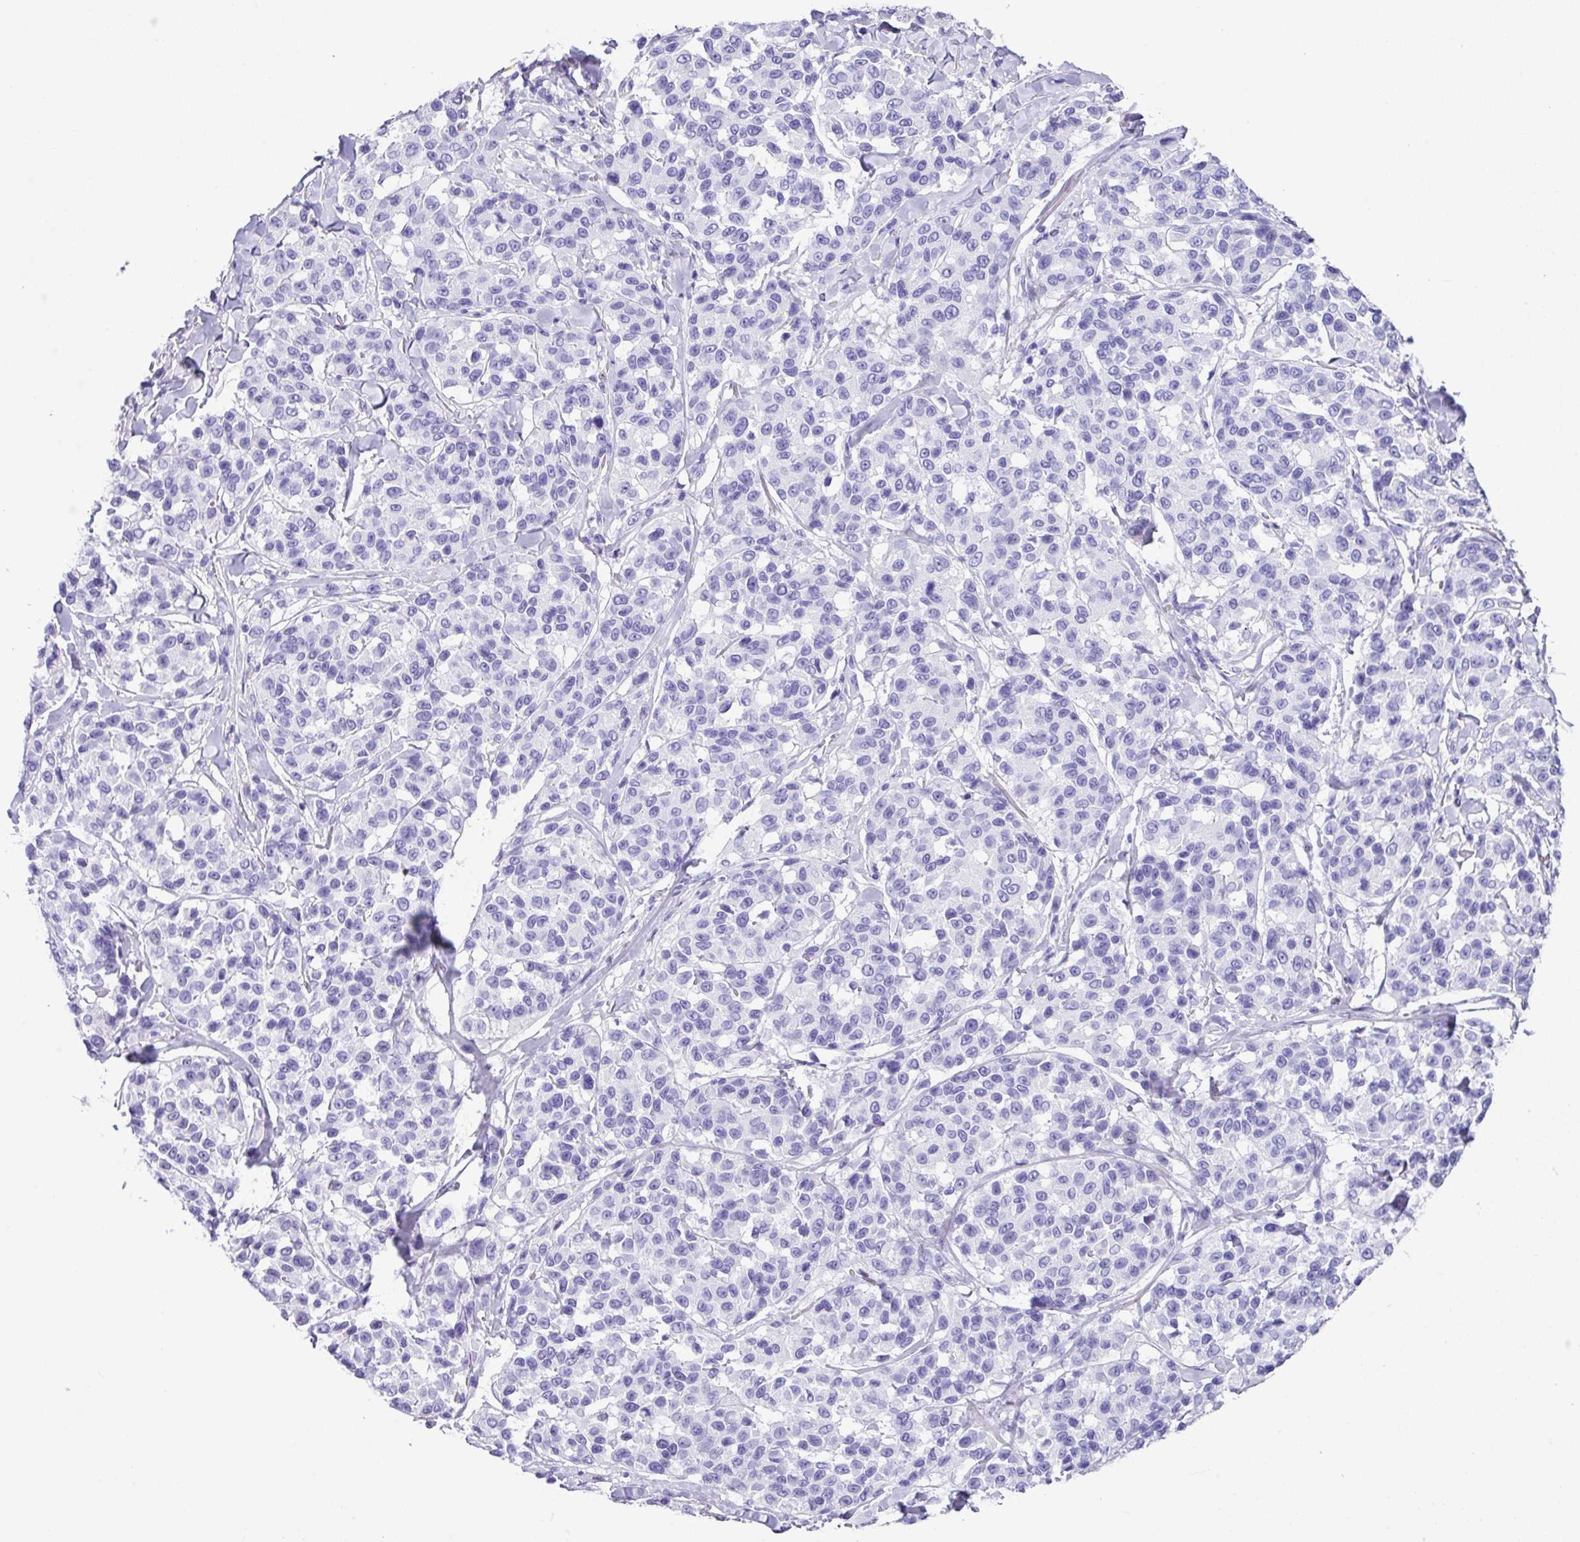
{"staining": {"intensity": "negative", "quantity": "none", "location": "none"}, "tissue": "melanoma", "cell_type": "Tumor cells", "image_type": "cancer", "snomed": [{"axis": "morphology", "description": "Malignant melanoma, NOS"}, {"axis": "topography", "description": "Skin"}], "caption": "DAB (3,3'-diaminobenzidine) immunohistochemical staining of melanoma exhibits no significant staining in tumor cells.", "gene": "ZG16", "patient": {"sex": "female", "age": 66}}